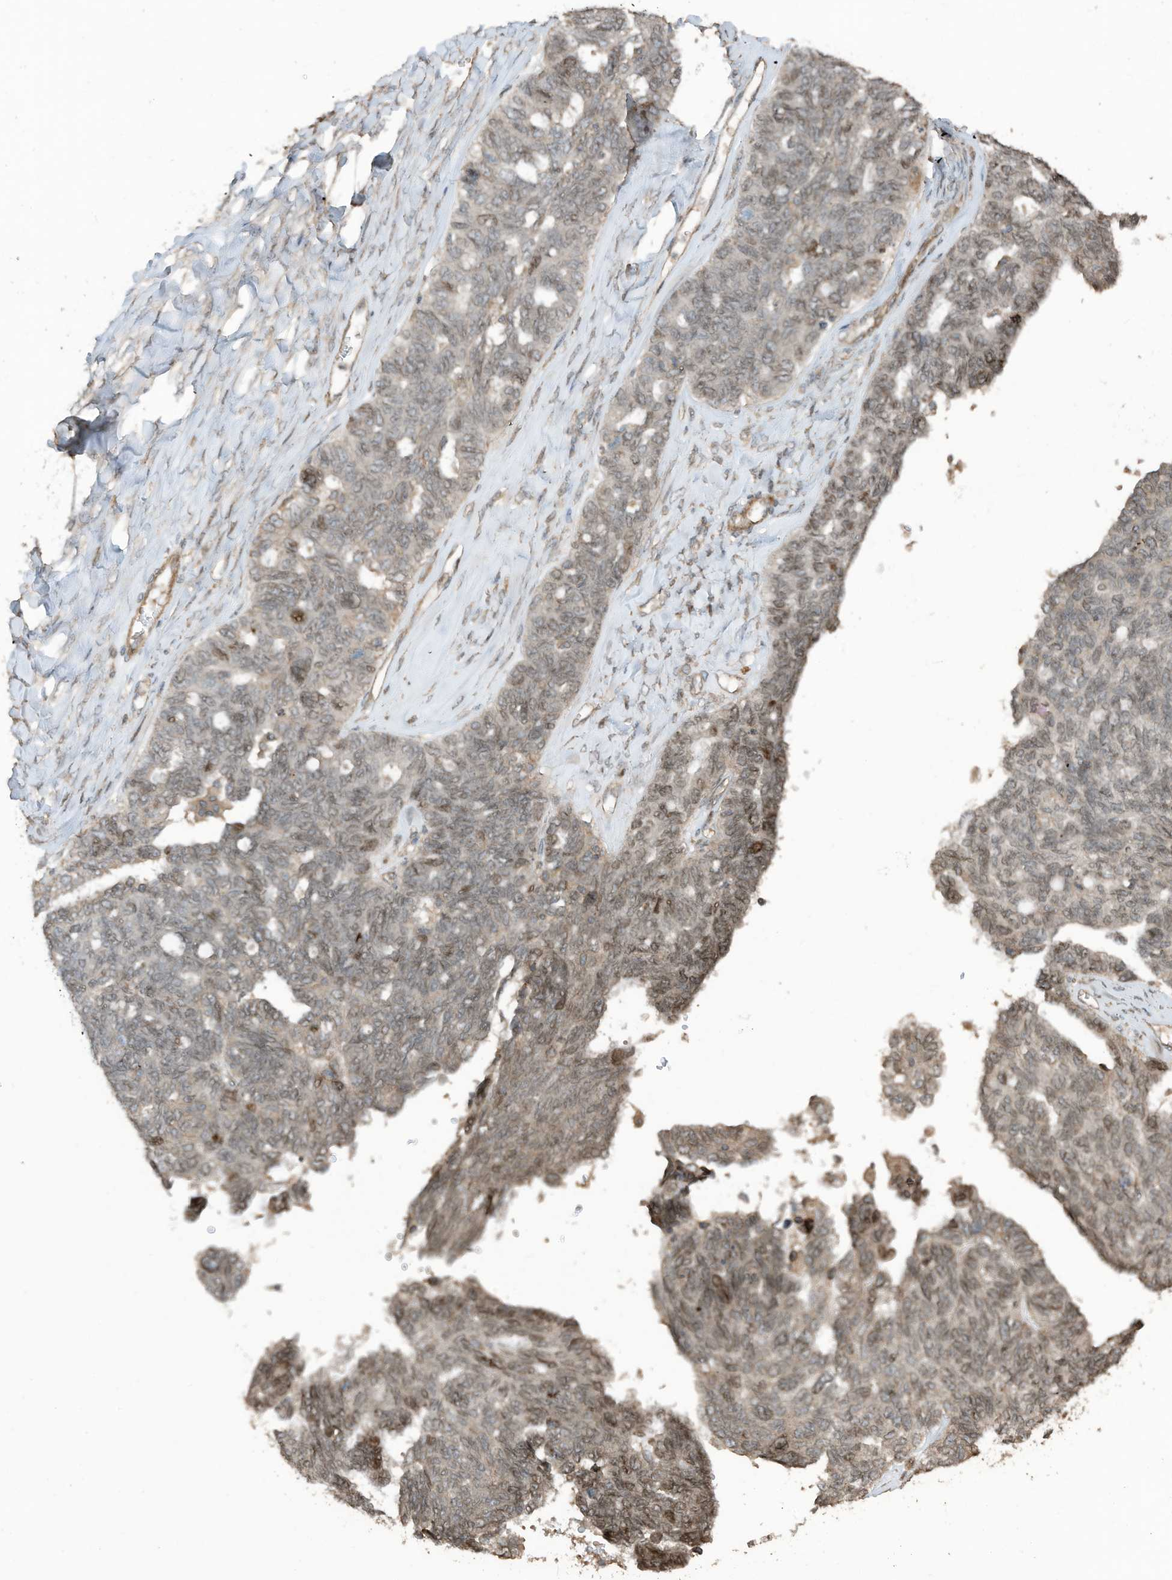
{"staining": {"intensity": "moderate", "quantity": "<25%", "location": "nuclear"}, "tissue": "ovarian cancer", "cell_type": "Tumor cells", "image_type": "cancer", "snomed": [{"axis": "morphology", "description": "Cystadenocarcinoma, serous, NOS"}, {"axis": "topography", "description": "Ovary"}], "caption": "High-power microscopy captured an immunohistochemistry (IHC) photomicrograph of ovarian cancer, revealing moderate nuclear expression in approximately <25% of tumor cells.", "gene": "ZNF653", "patient": {"sex": "female", "age": 79}}